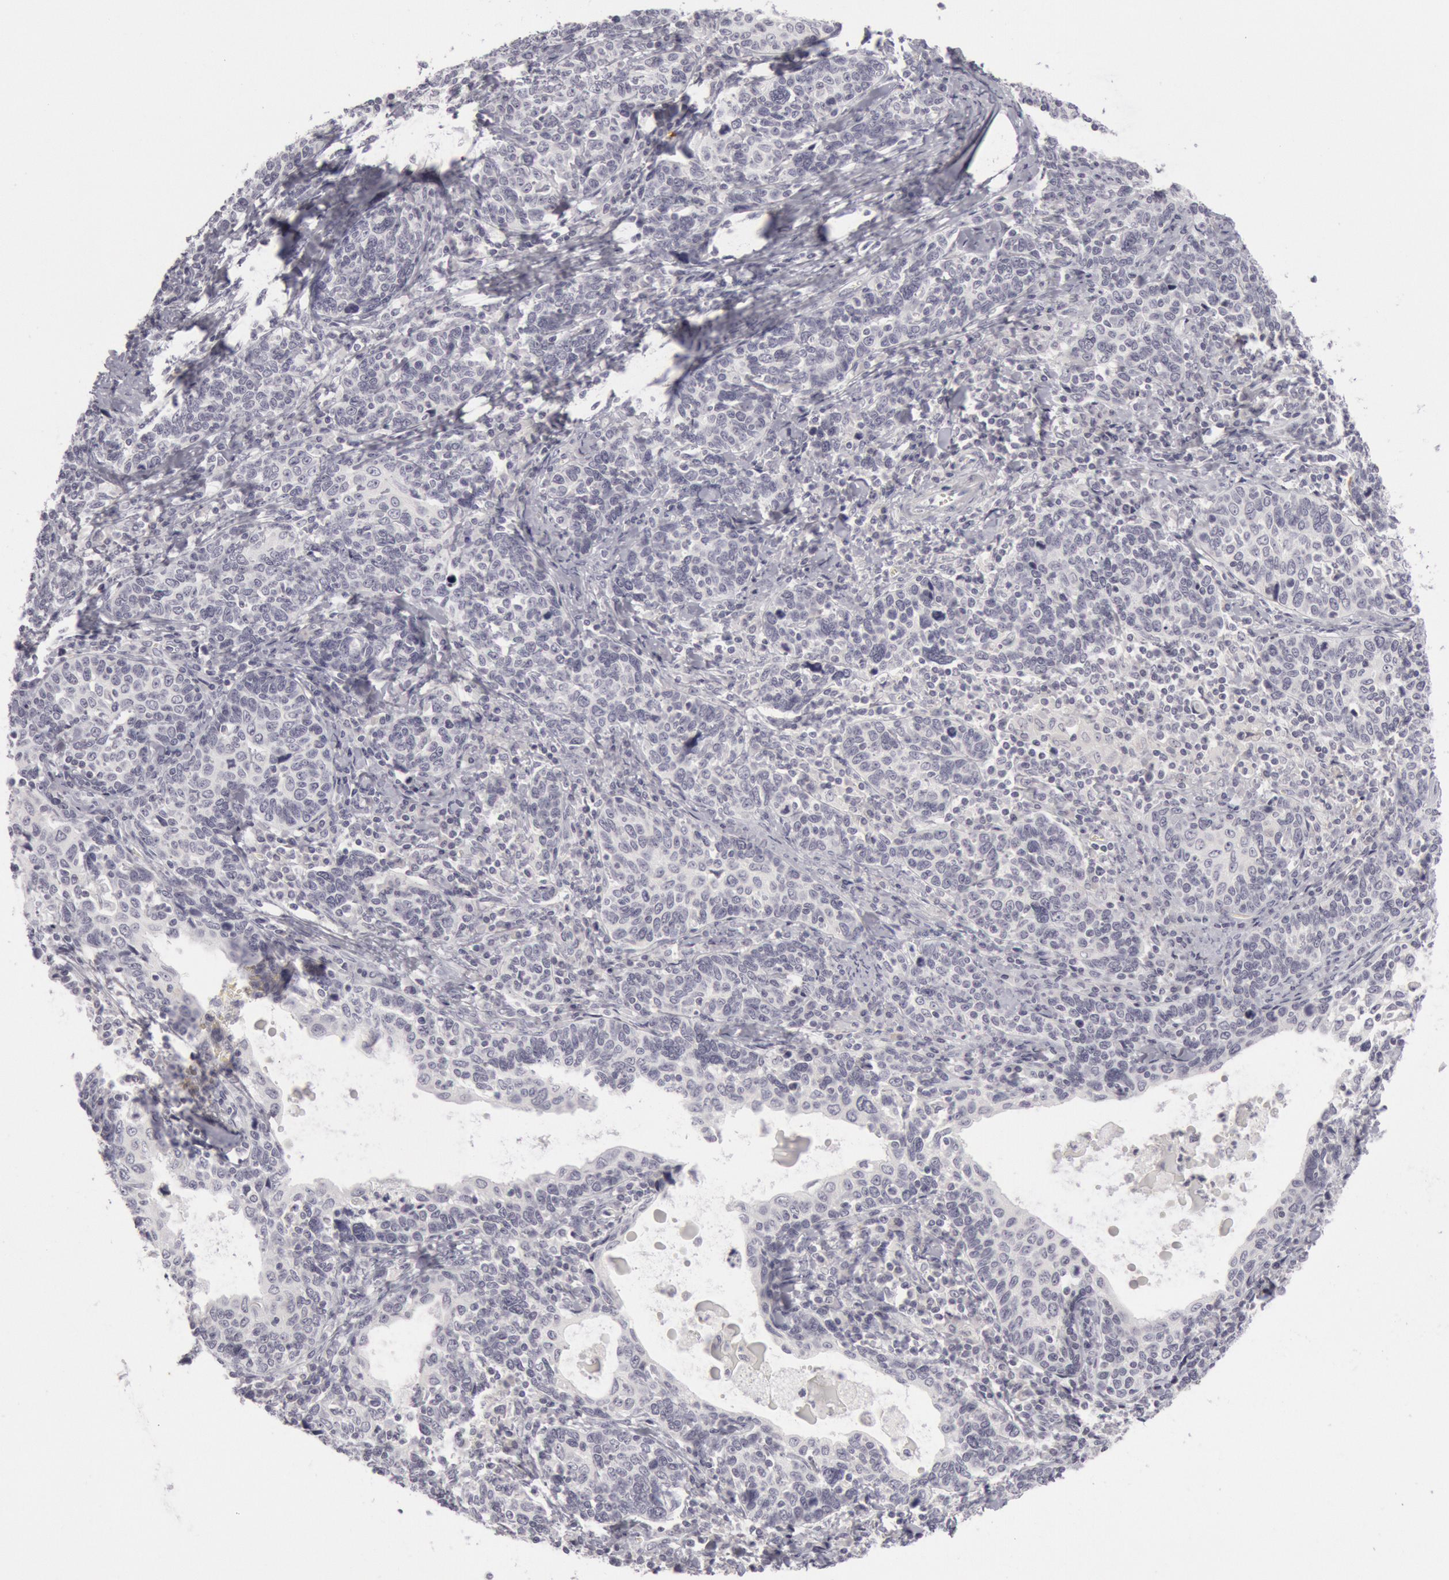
{"staining": {"intensity": "negative", "quantity": "none", "location": "none"}, "tissue": "cervical cancer", "cell_type": "Tumor cells", "image_type": "cancer", "snomed": [{"axis": "morphology", "description": "Squamous cell carcinoma, NOS"}, {"axis": "topography", "description": "Cervix"}], "caption": "This is a photomicrograph of immunohistochemistry (IHC) staining of squamous cell carcinoma (cervical), which shows no staining in tumor cells. The staining was performed using DAB to visualize the protein expression in brown, while the nuclei were stained in blue with hematoxylin (Magnification: 20x).", "gene": "KRT16", "patient": {"sex": "female", "age": 41}}